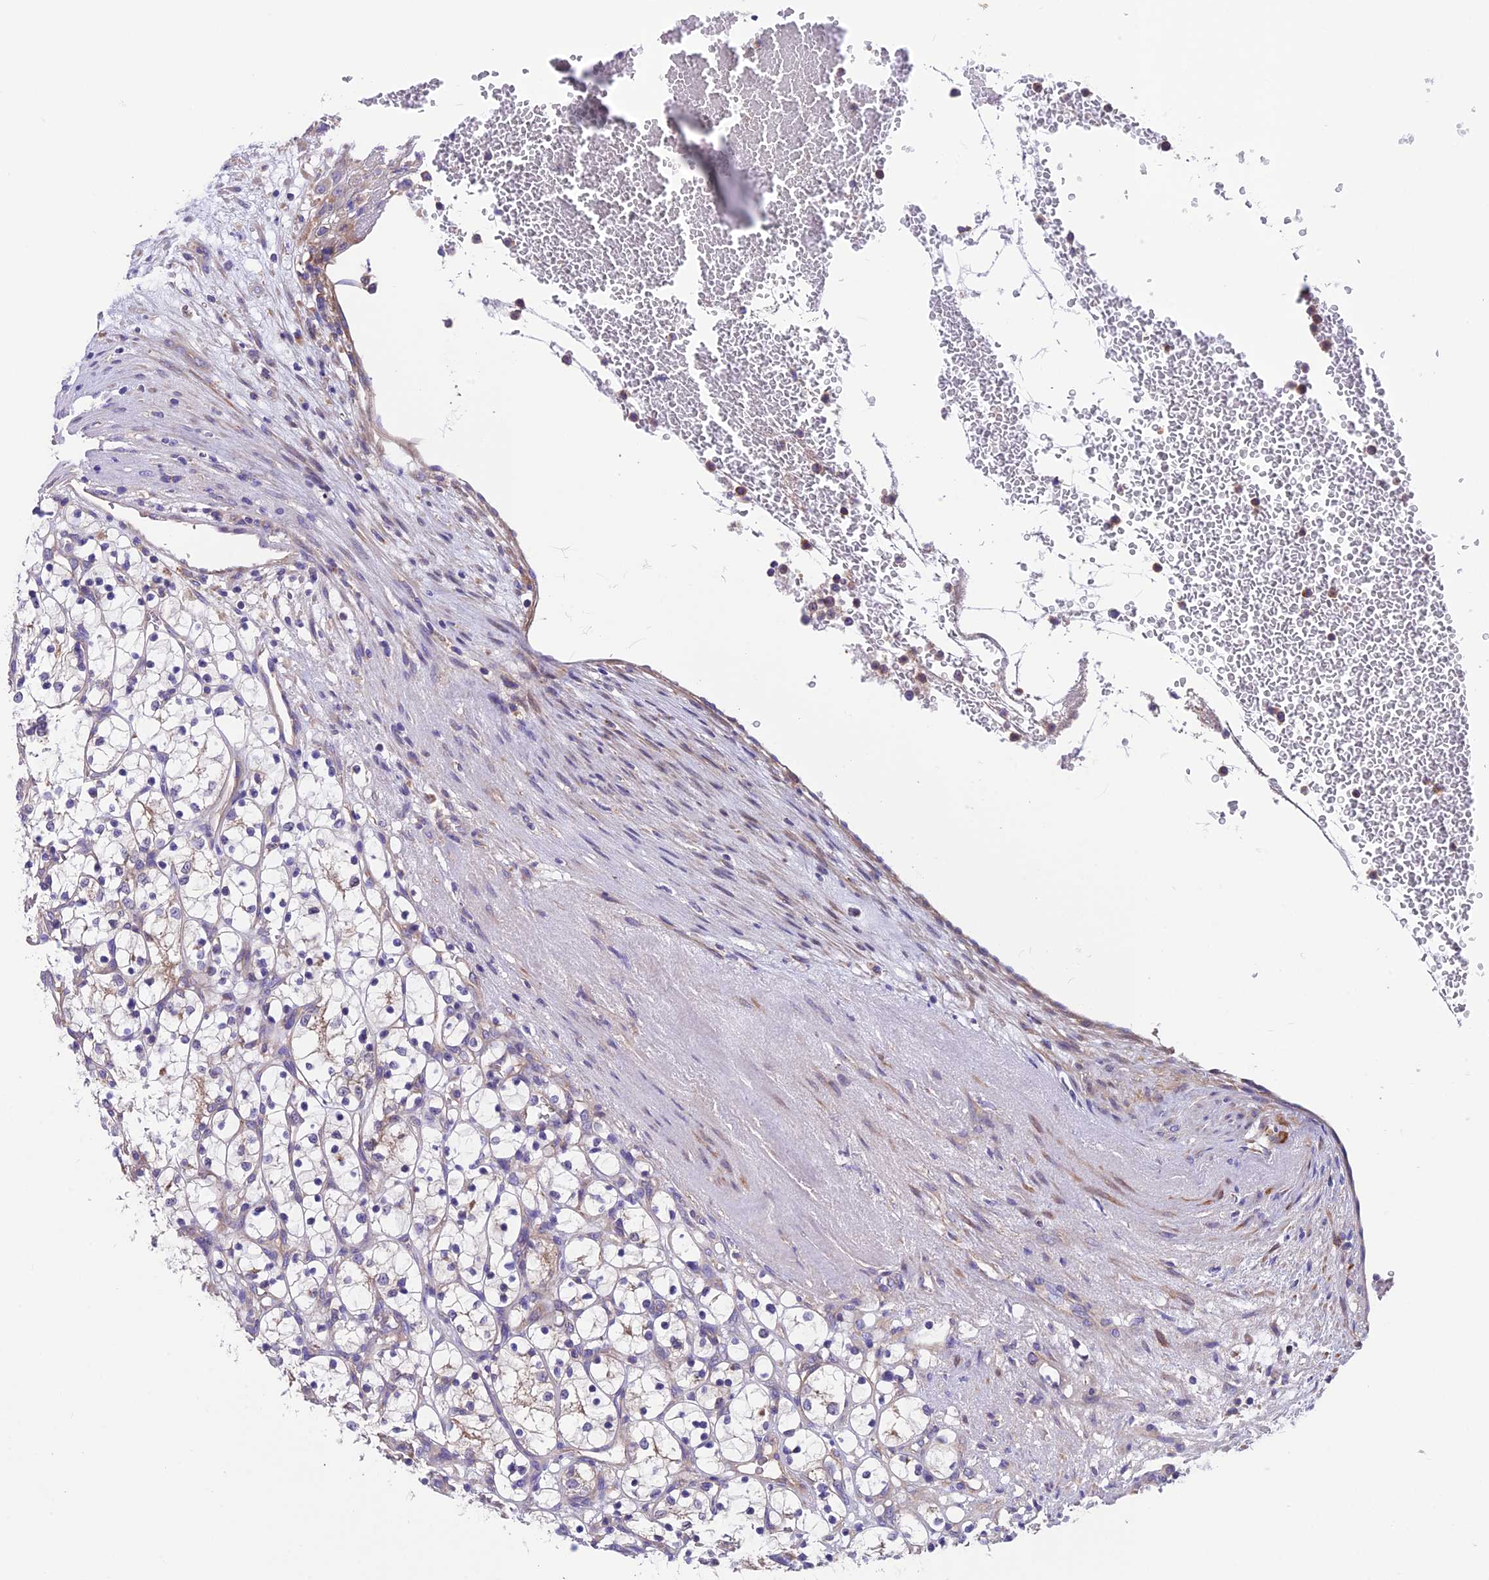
{"staining": {"intensity": "negative", "quantity": "none", "location": "none"}, "tissue": "renal cancer", "cell_type": "Tumor cells", "image_type": "cancer", "snomed": [{"axis": "morphology", "description": "Adenocarcinoma, NOS"}, {"axis": "topography", "description": "Kidney"}], "caption": "The histopathology image displays no significant staining in tumor cells of renal cancer. (DAB (3,3'-diaminobenzidine) IHC with hematoxylin counter stain).", "gene": "VPS16", "patient": {"sex": "female", "age": 69}}